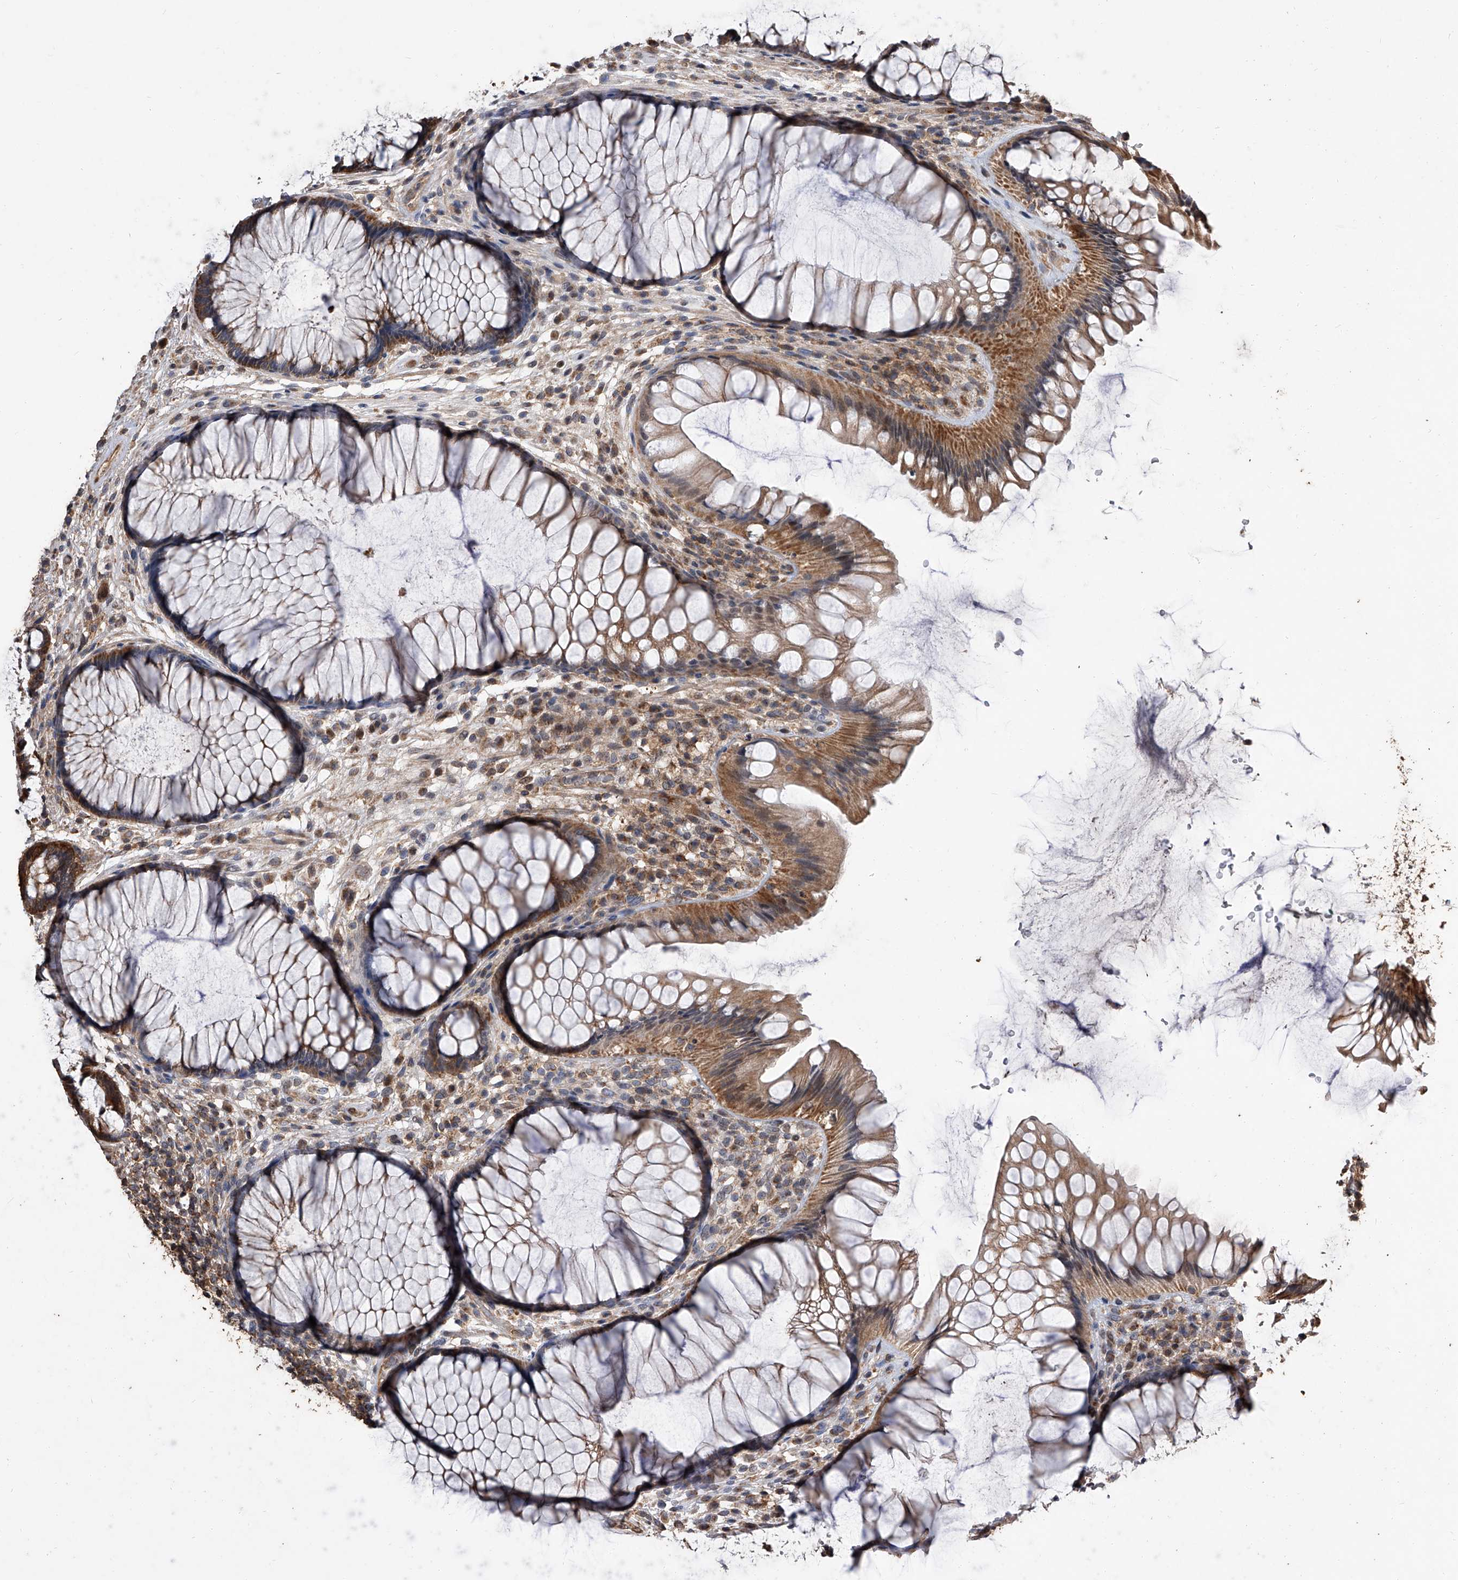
{"staining": {"intensity": "moderate", "quantity": ">75%", "location": "cytoplasmic/membranous"}, "tissue": "rectum", "cell_type": "Glandular cells", "image_type": "normal", "snomed": [{"axis": "morphology", "description": "Normal tissue, NOS"}, {"axis": "topography", "description": "Rectum"}], "caption": "Human rectum stained with a brown dye exhibits moderate cytoplasmic/membranous positive positivity in approximately >75% of glandular cells.", "gene": "LTV1", "patient": {"sex": "male", "age": 51}}